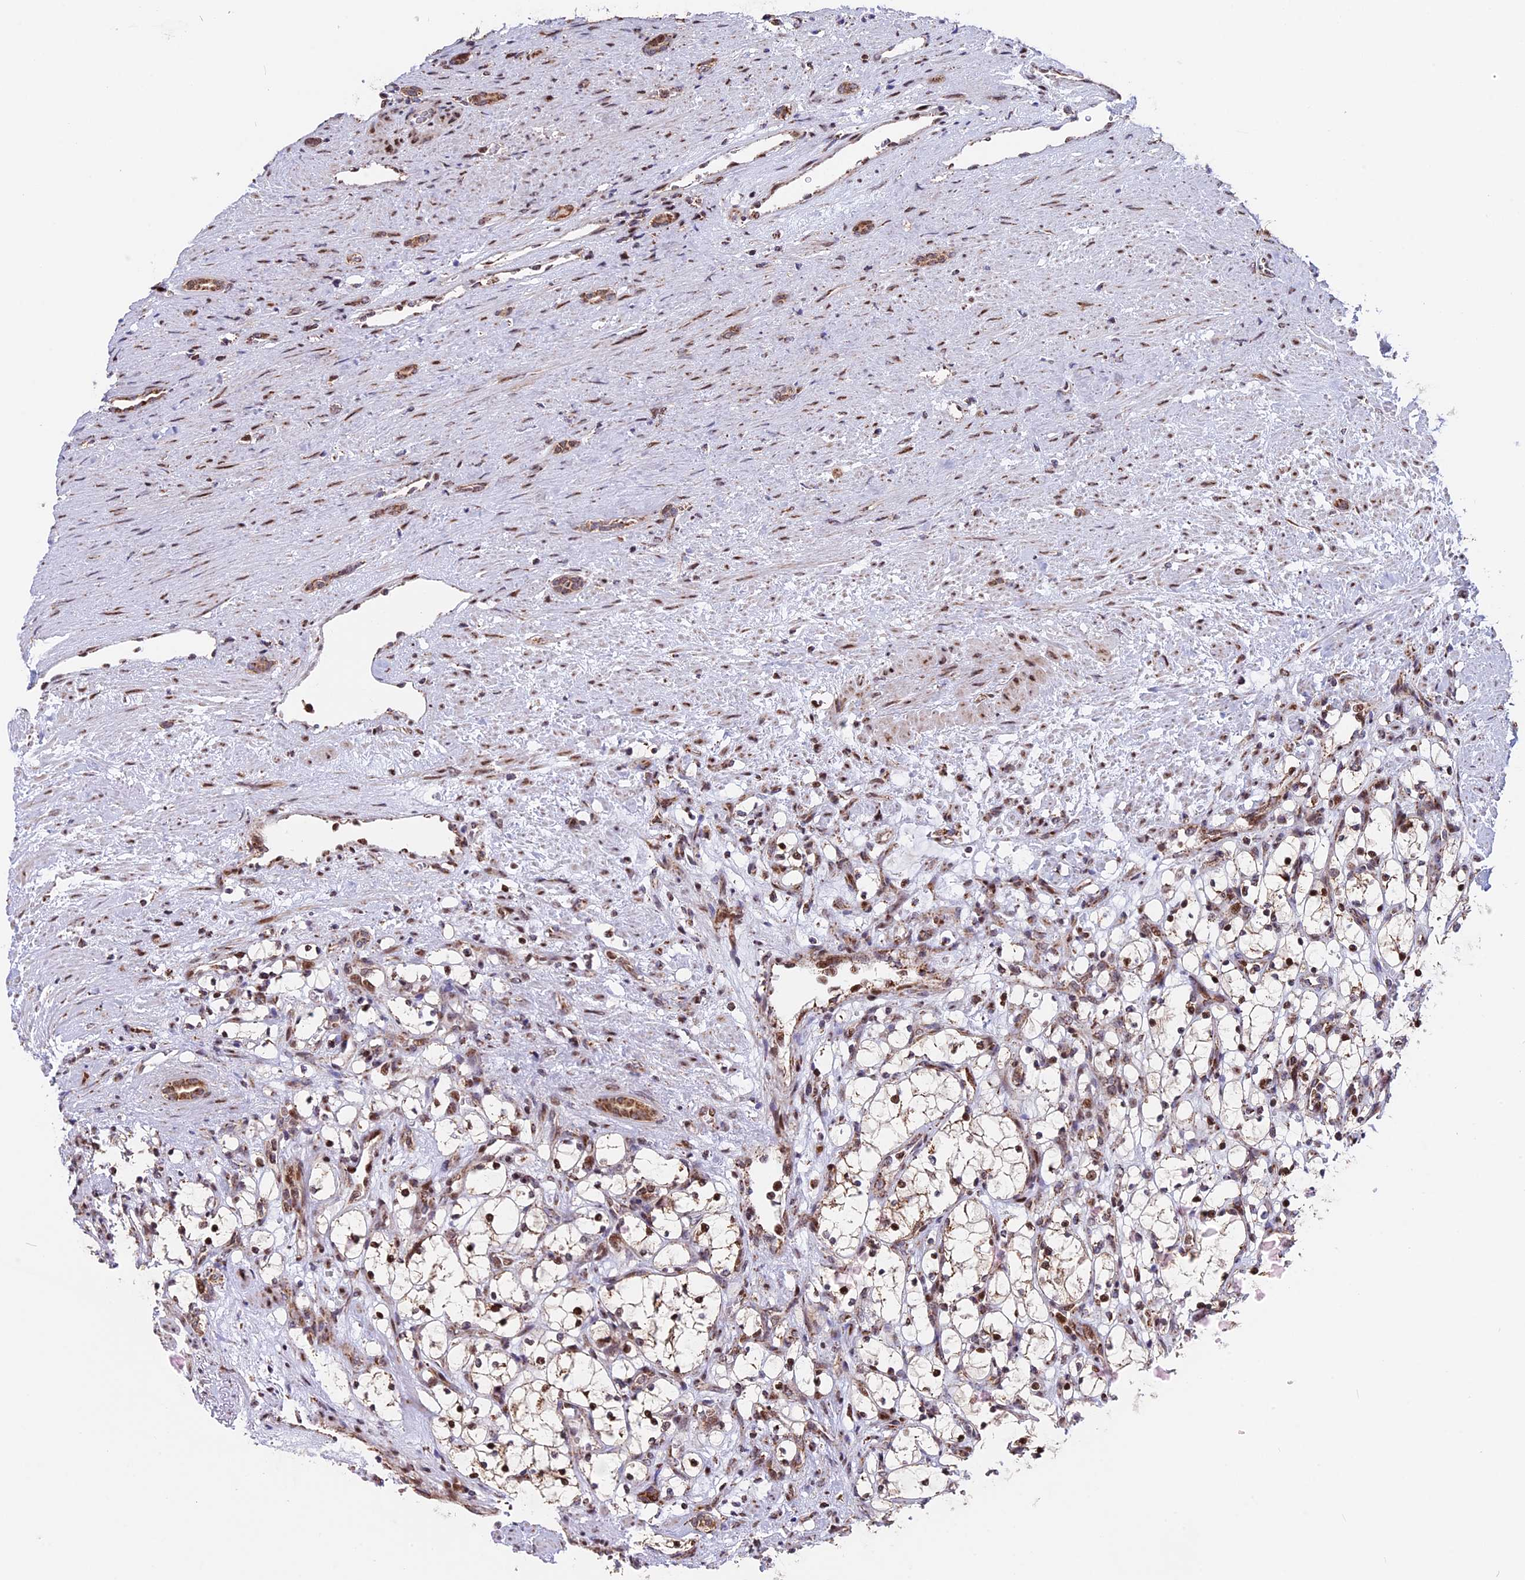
{"staining": {"intensity": "moderate", "quantity": "<25%", "location": "cytoplasmic/membranous,nuclear"}, "tissue": "renal cancer", "cell_type": "Tumor cells", "image_type": "cancer", "snomed": [{"axis": "morphology", "description": "Adenocarcinoma, NOS"}, {"axis": "topography", "description": "Kidney"}], "caption": "Immunohistochemistry (IHC) (DAB (3,3'-diaminobenzidine)) staining of adenocarcinoma (renal) shows moderate cytoplasmic/membranous and nuclear protein expression in approximately <25% of tumor cells.", "gene": "FAM174C", "patient": {"sex": "female", "age": 69}}